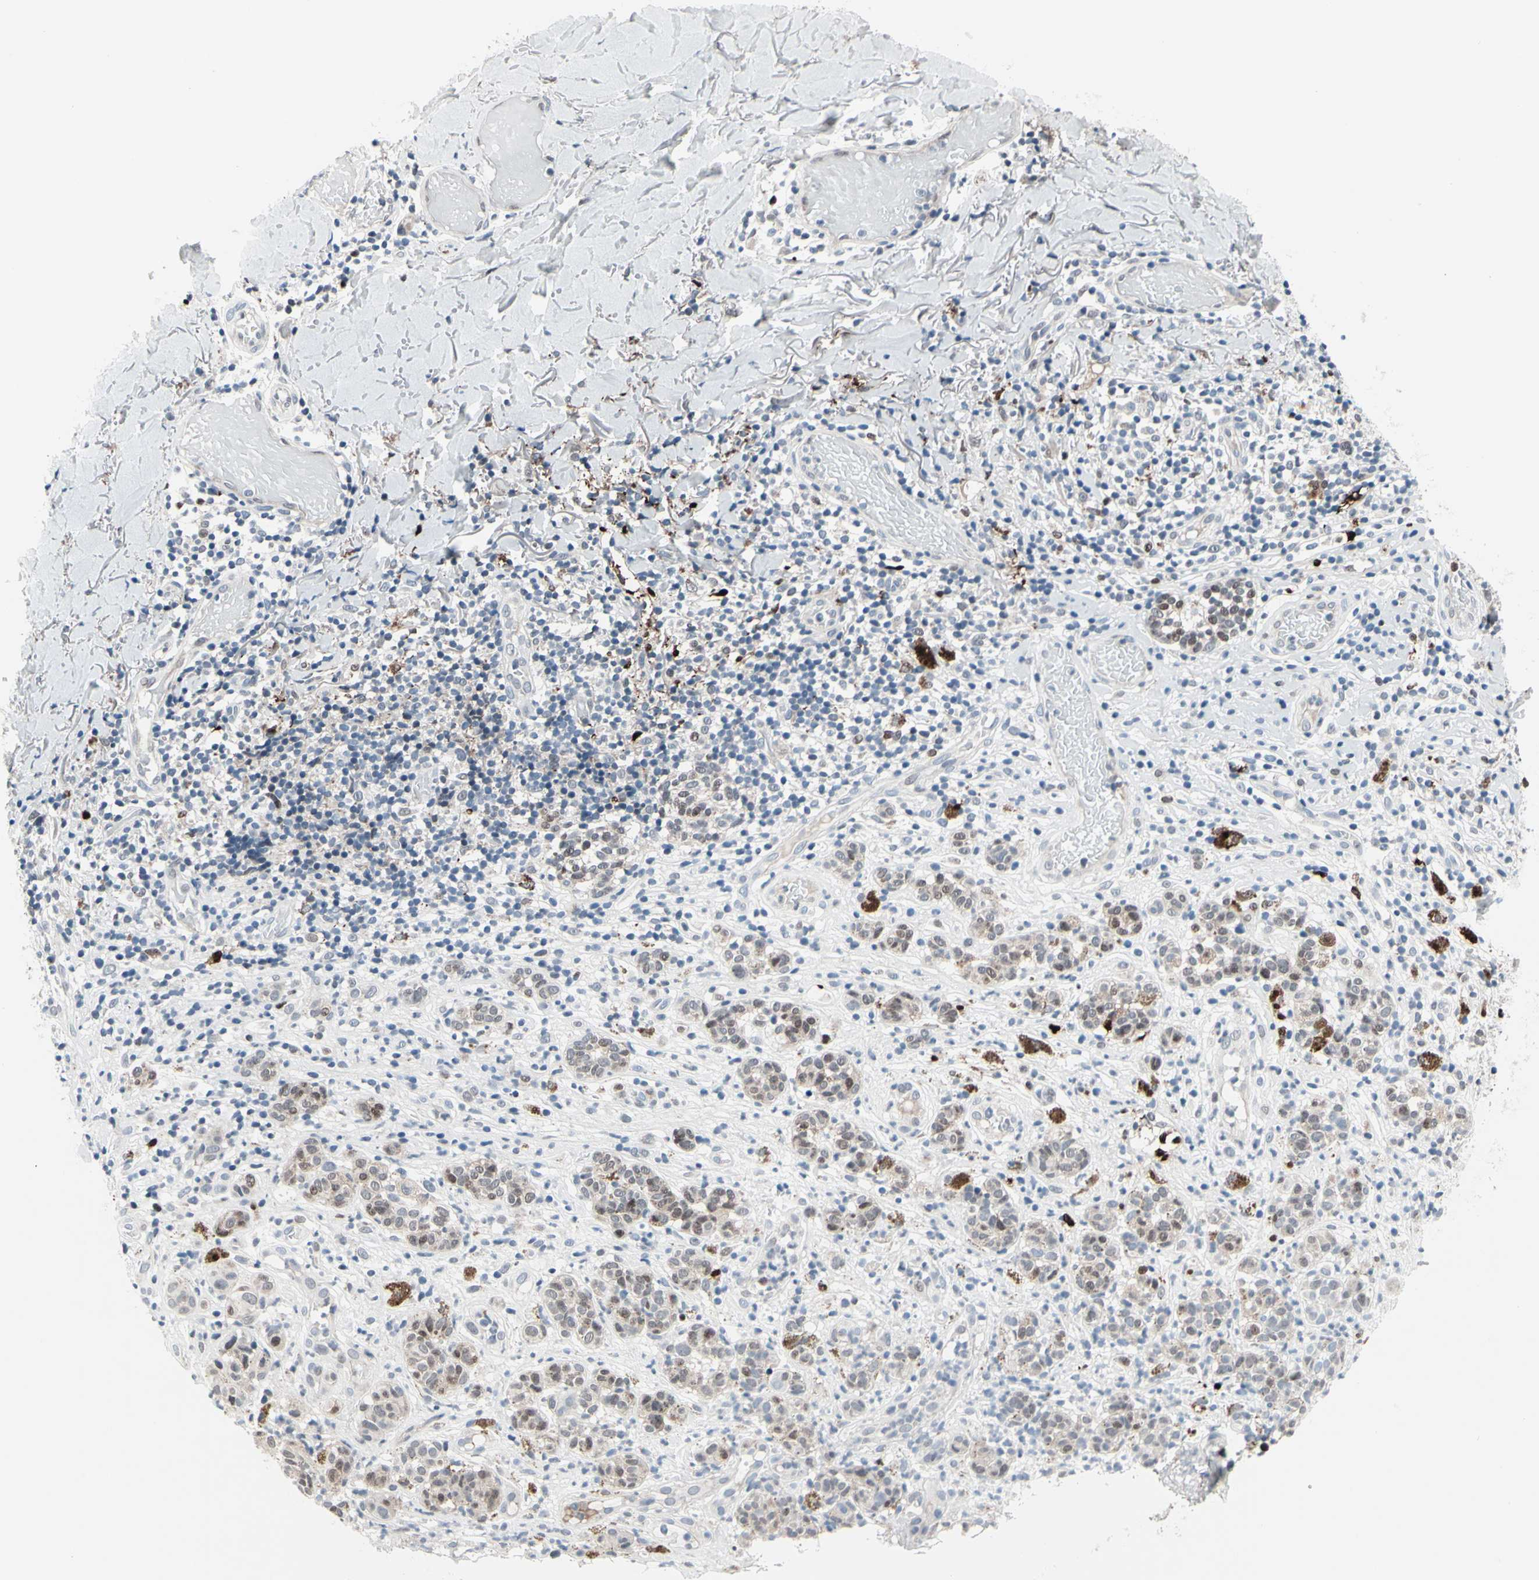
{"staining": {"intensity": "weak", "quantity": "25%-75%", "location": "cytoplasmic/membranous,nuclear"}, "tissue": "melanoma", "cell_type": "Tumor cells", "image_type": "cancer", "snomed": [{"axis": "morphology", "description": "Malignant melanoma, NOS"}, {"axis": "topography", "description": "Skin"}], "caption": "Immunohistochemical staining of human malignant melanoma reveals low levels of weak cytoplasmic/membranous and nuclear protein staining in about 25%-75% of tumor cells. Immunohistochemistry stains the protein in brown and the nuclei are stained blue.", "gene": "TXN", "patient": {"sex": "male", "age": 64}}